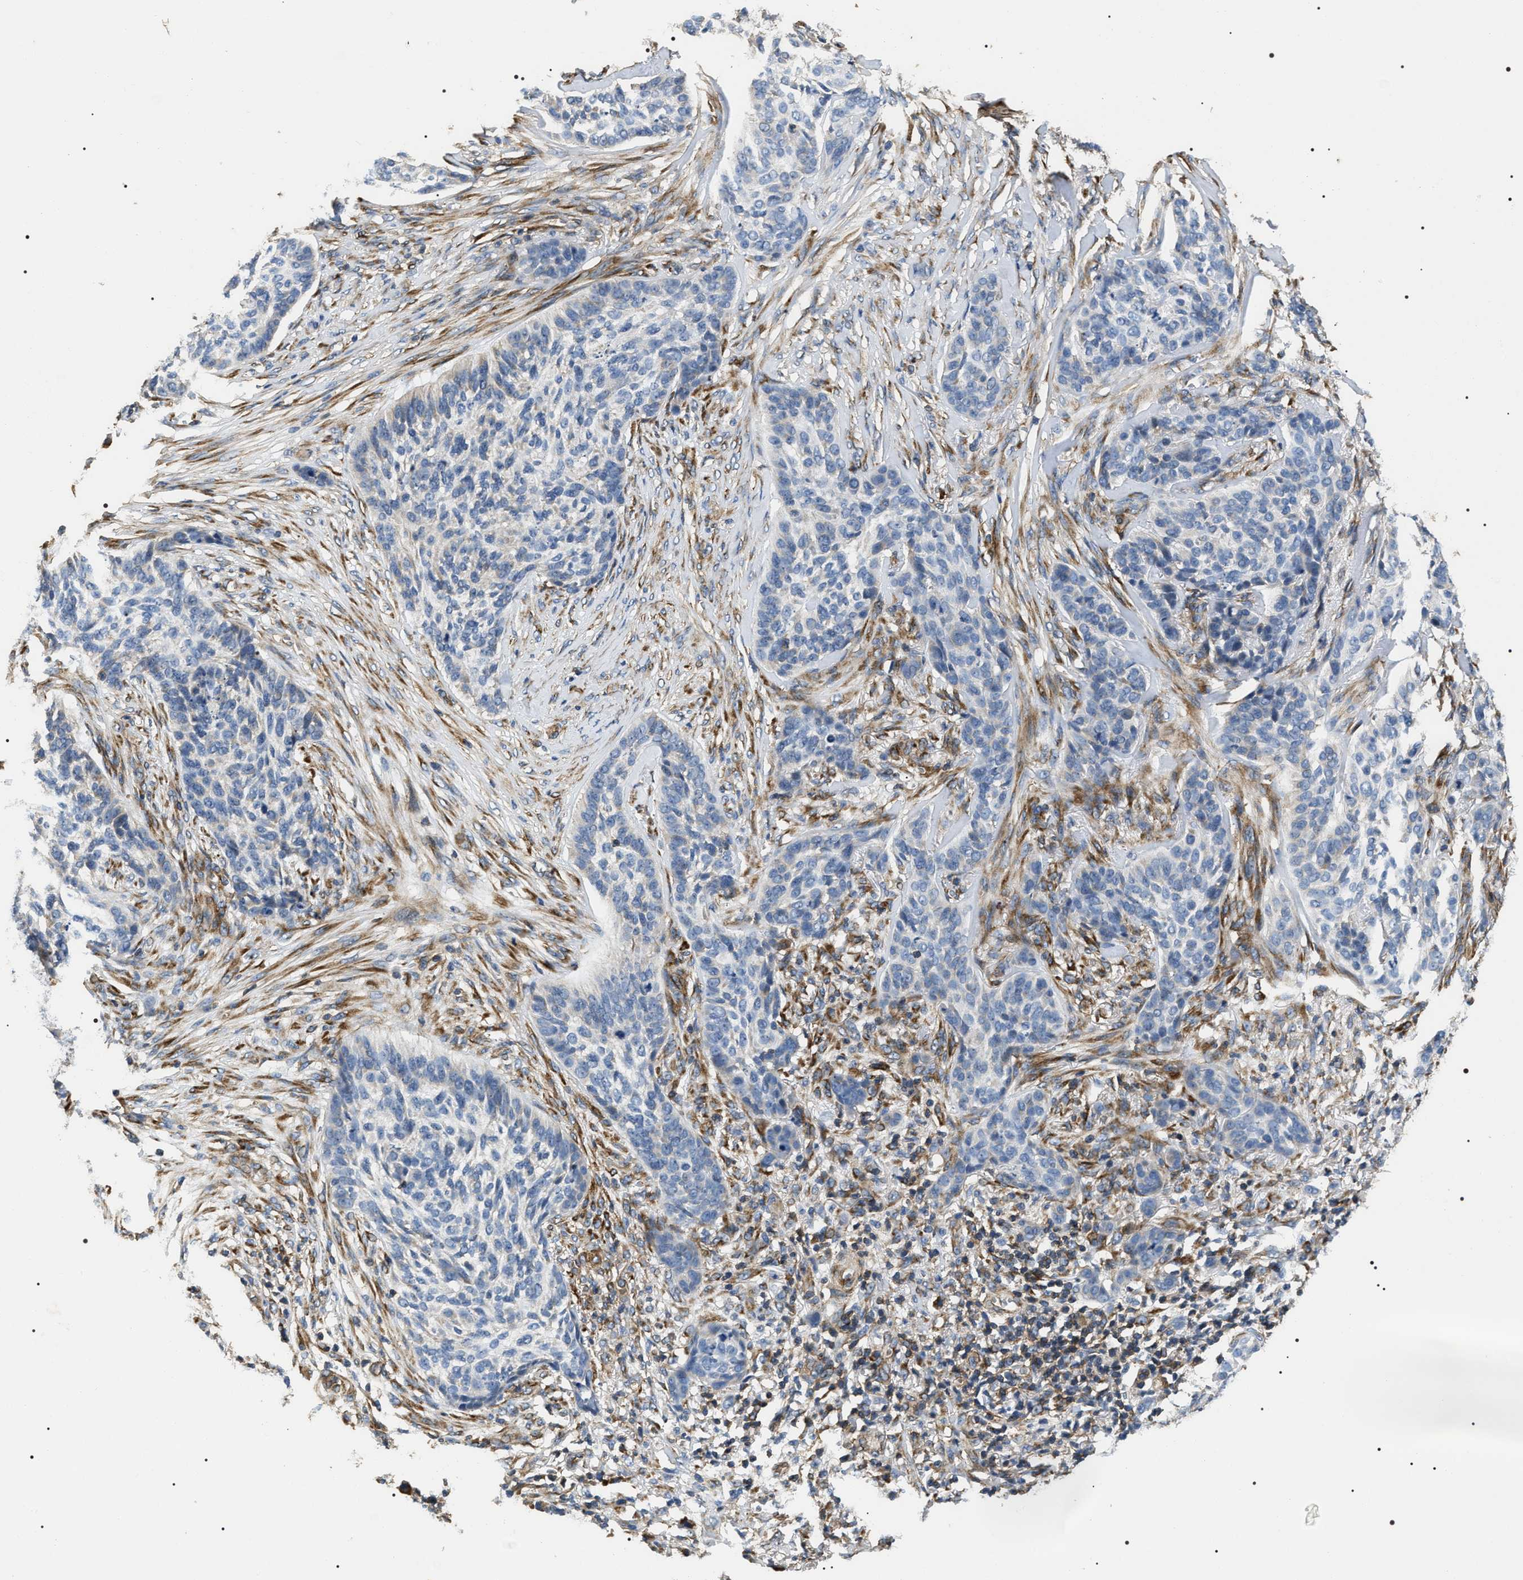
{"staining": {"intensity": "negative", "quantity": "none", "location": "none"}, "tissue": "skin cancer", "cell_type": "Tumor cells", "image_type": "cancer", "snomed": [{"axis": "morphology", "description": "Basal cell carcinoma"}, {"axis": "topography", "description": "Skin"}], "caption": "Skin cancer (basal cell carcinoma) stained for a protein using immunohistochemistry (IHC) shows no positivity tumor cells.", "gene": "ZC3HAV1L", "patient": {"sex": "male", "age": 85}}